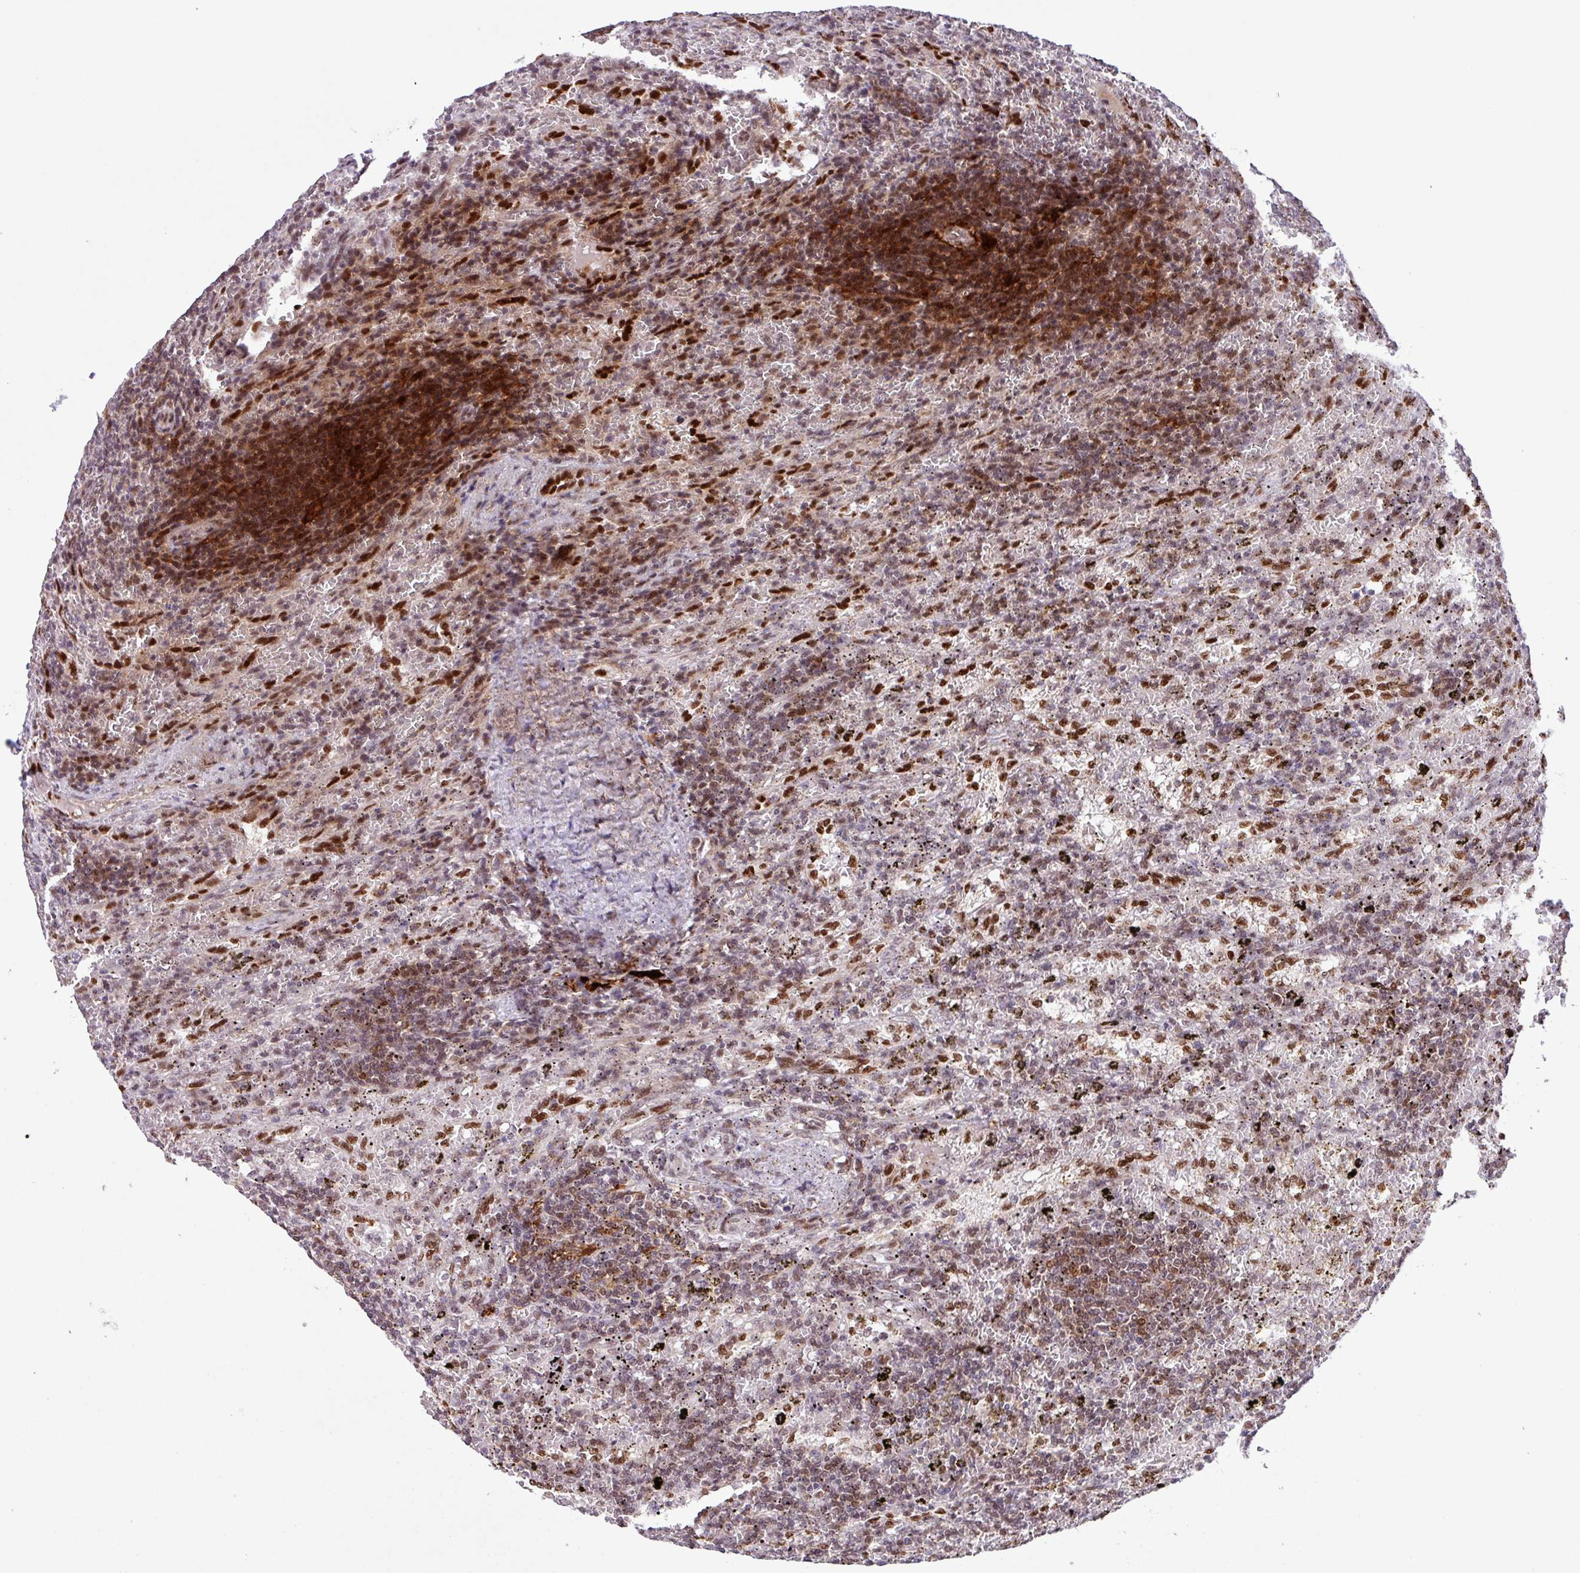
{"staining": {"intensity": "moderate", "quantity": ">75%", "location": "nuclear"}, "tissue": "lymphoma", "cell_type": "Tumor cells", "image_type": "cancer", "snomed": [{"axis": "morphology", "description": "Malignant lymphoma, non-Hodgkin's type, Low grade"}, {"axis": "topography", "description": "Spleen"}], "caption": "Immunohistochemistry histopathology image of lymphoma stained for a protein (brown), which reveals medium levels of moderate nuclear positivity in about >75% of tumor cells.", "gene": "BRD3", "patient": {"sex": "male", "age": 76}}